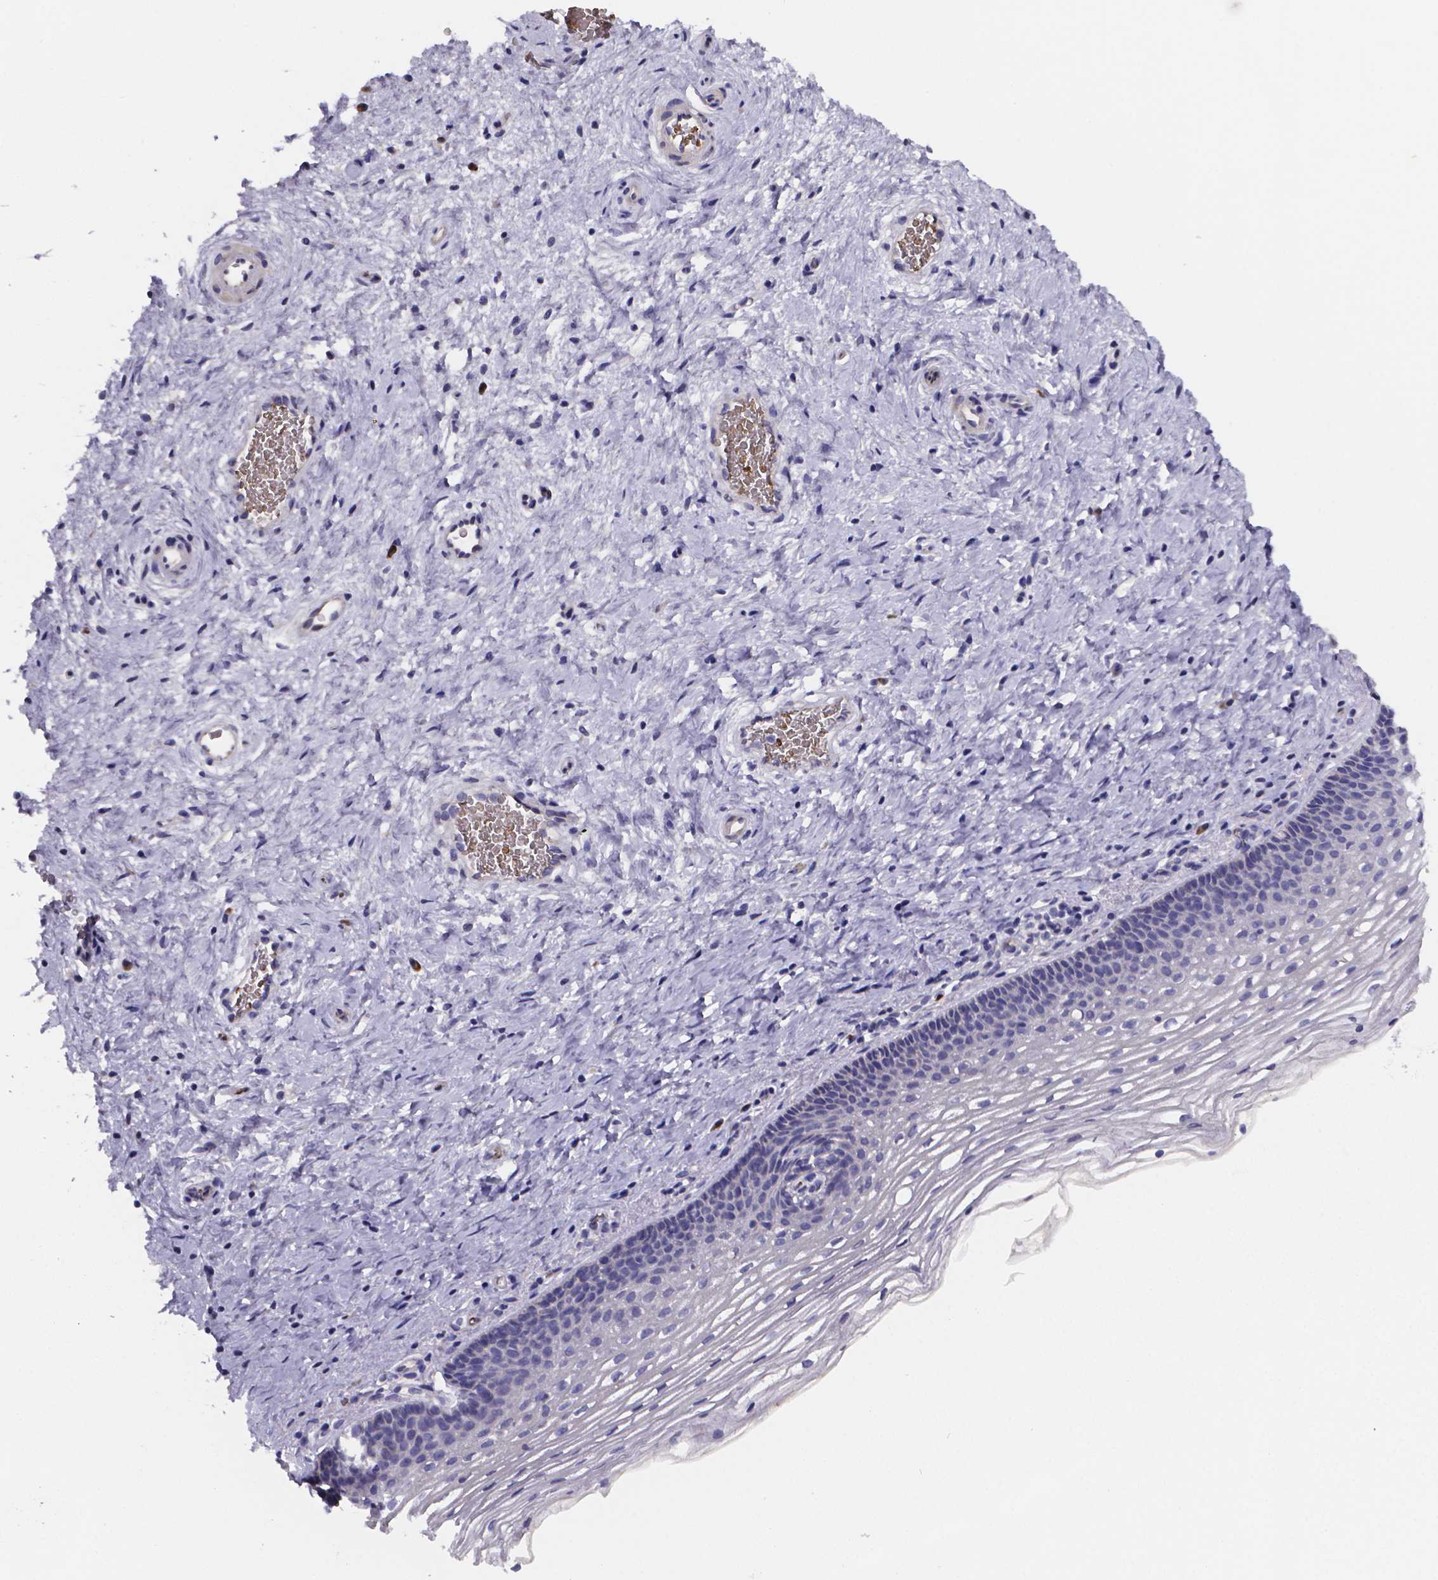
{"staining": {"intensity": "negative", "quantity": "none", "location": "none"}, "tissue": "cervix", "cell_type": "Glandular cells", "image_type": "normal", "snomed": [{"axis": "morphology", "description": "Normal tissue, NOS"}, {"axis": "topography", "description": "Cervix"}], "caption": "High power microscopy histopathology image of an immunohistochemistry histopathology image of normal cervix, revealing no significant expression in glandular cells.", "gene": "GABRA3", "patient": {"sex": "female", "age": 34}}